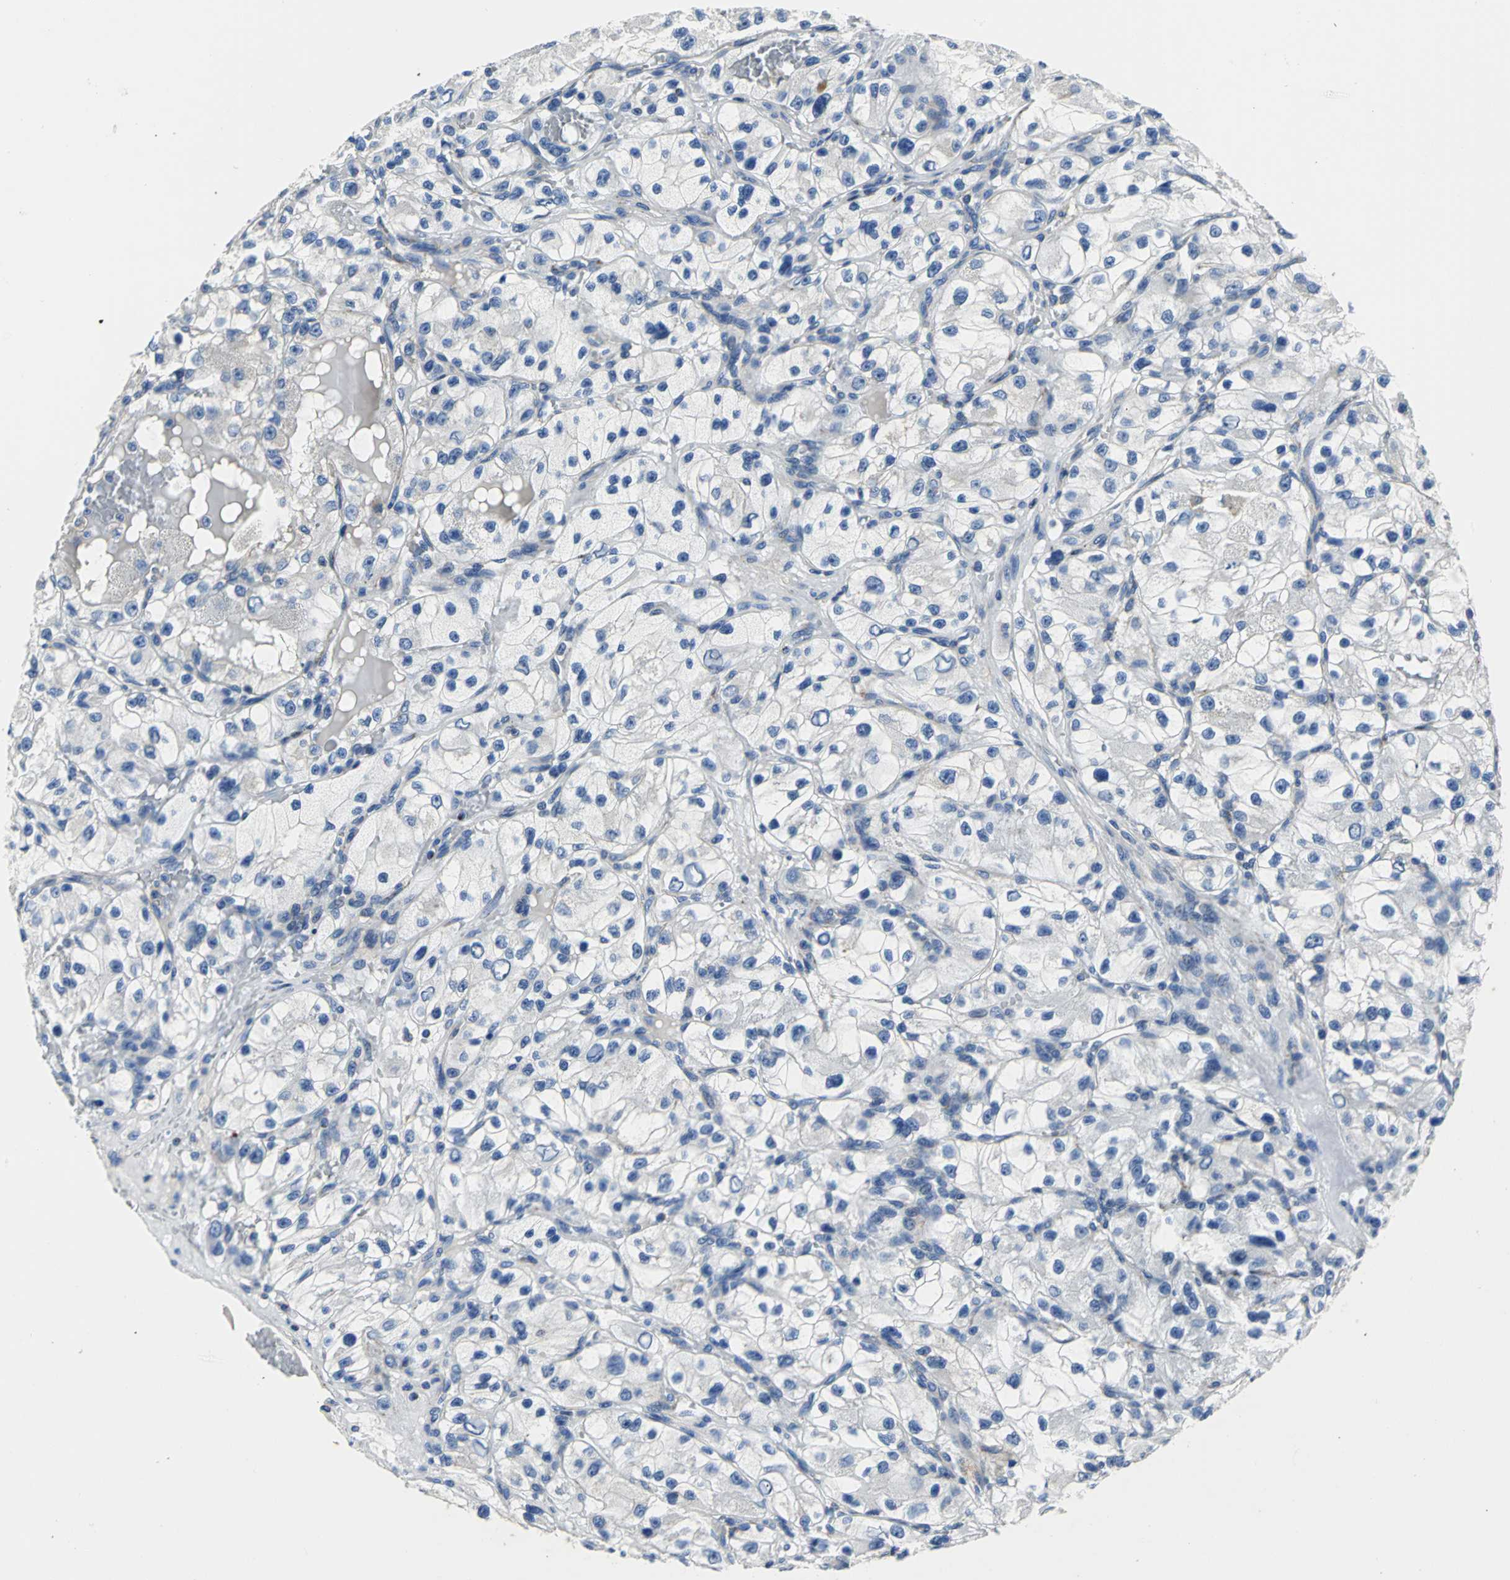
{"staining": {"intensity": "negative", "quantity": "none", "location": "none"}, "tissue": "renal cancer", "cell_type": "Tumor cells", "image_type": "cancer", "snomed": [{"axis": "morphology", "description": "Adenocarcinoma, NOS"}, {"axis": "topography", "description": "Kidney"}], "caption": "Immunohistochemistry (IHC) histopathology image of neoplastic tissue: adenocarcinoma (renal) stained with DAB (3,3'-diaminobenzidine) exhibits no significant protein expression in tumor cells.", "gene": "IFI6", "patient": {"sex": "female", "age": 57}}